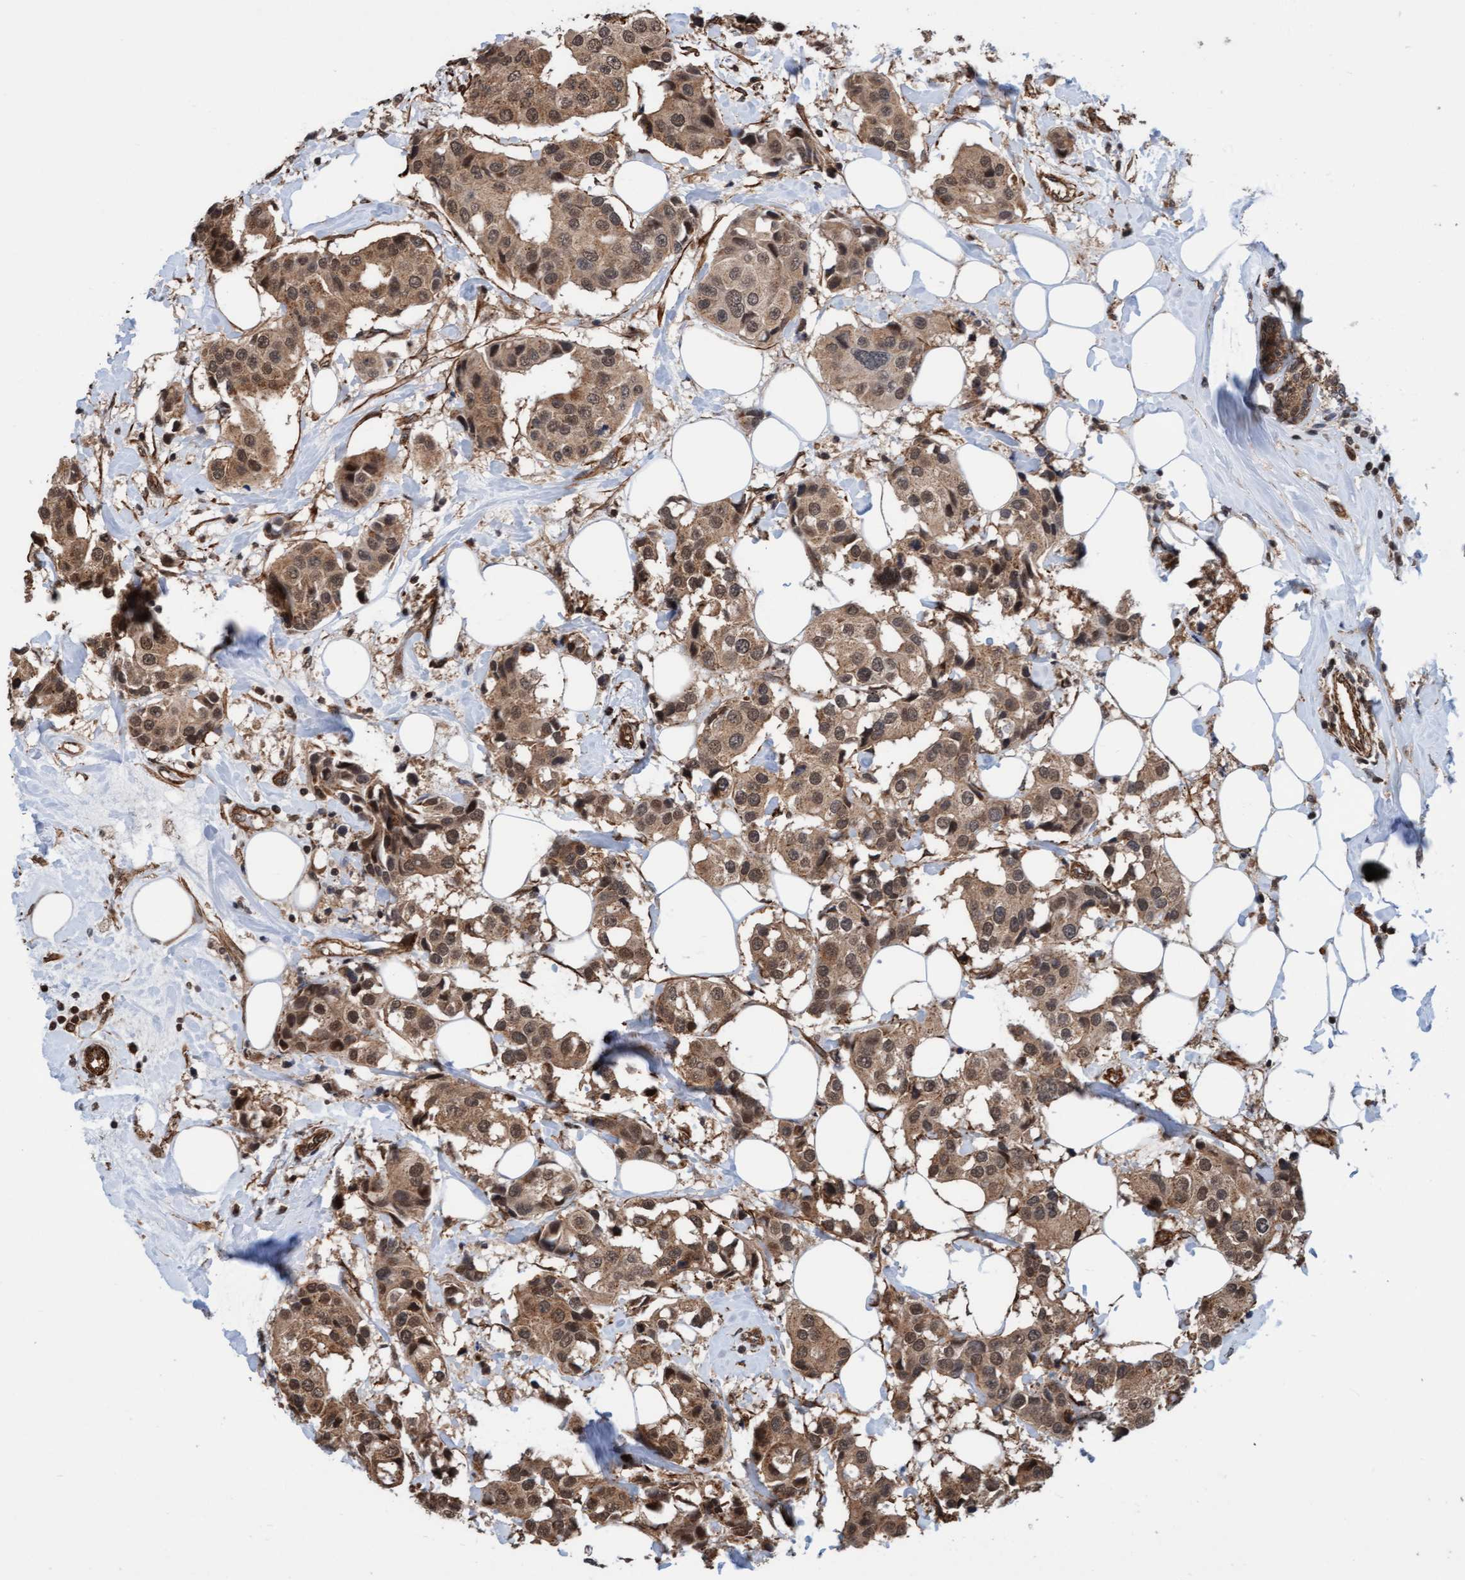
{"staining": {"intensity": "moderate", "quantity": ">75%", "location": "cytoplasmic/membranous,nuclear"}, "tissue": "breast cancer", "cell_type": "Tumor cells", "image_type": "cancer", "snomed": [{"axis": "morphology", "description": "Normal tissue, NOS"}, {"axis": "morphology", "description": "Duct carcinoma"}, {"axis": "topography", "description": "Breast"}], "caption": "Protein analysis of breast infiltrating ductal carcinoma tissue displays moderate cytoplasmic/membranous and nuclear positivity in about >75% of tumor cells.", "gene": "STXBP4", "patient": {"sex": "female", "age": 39}}